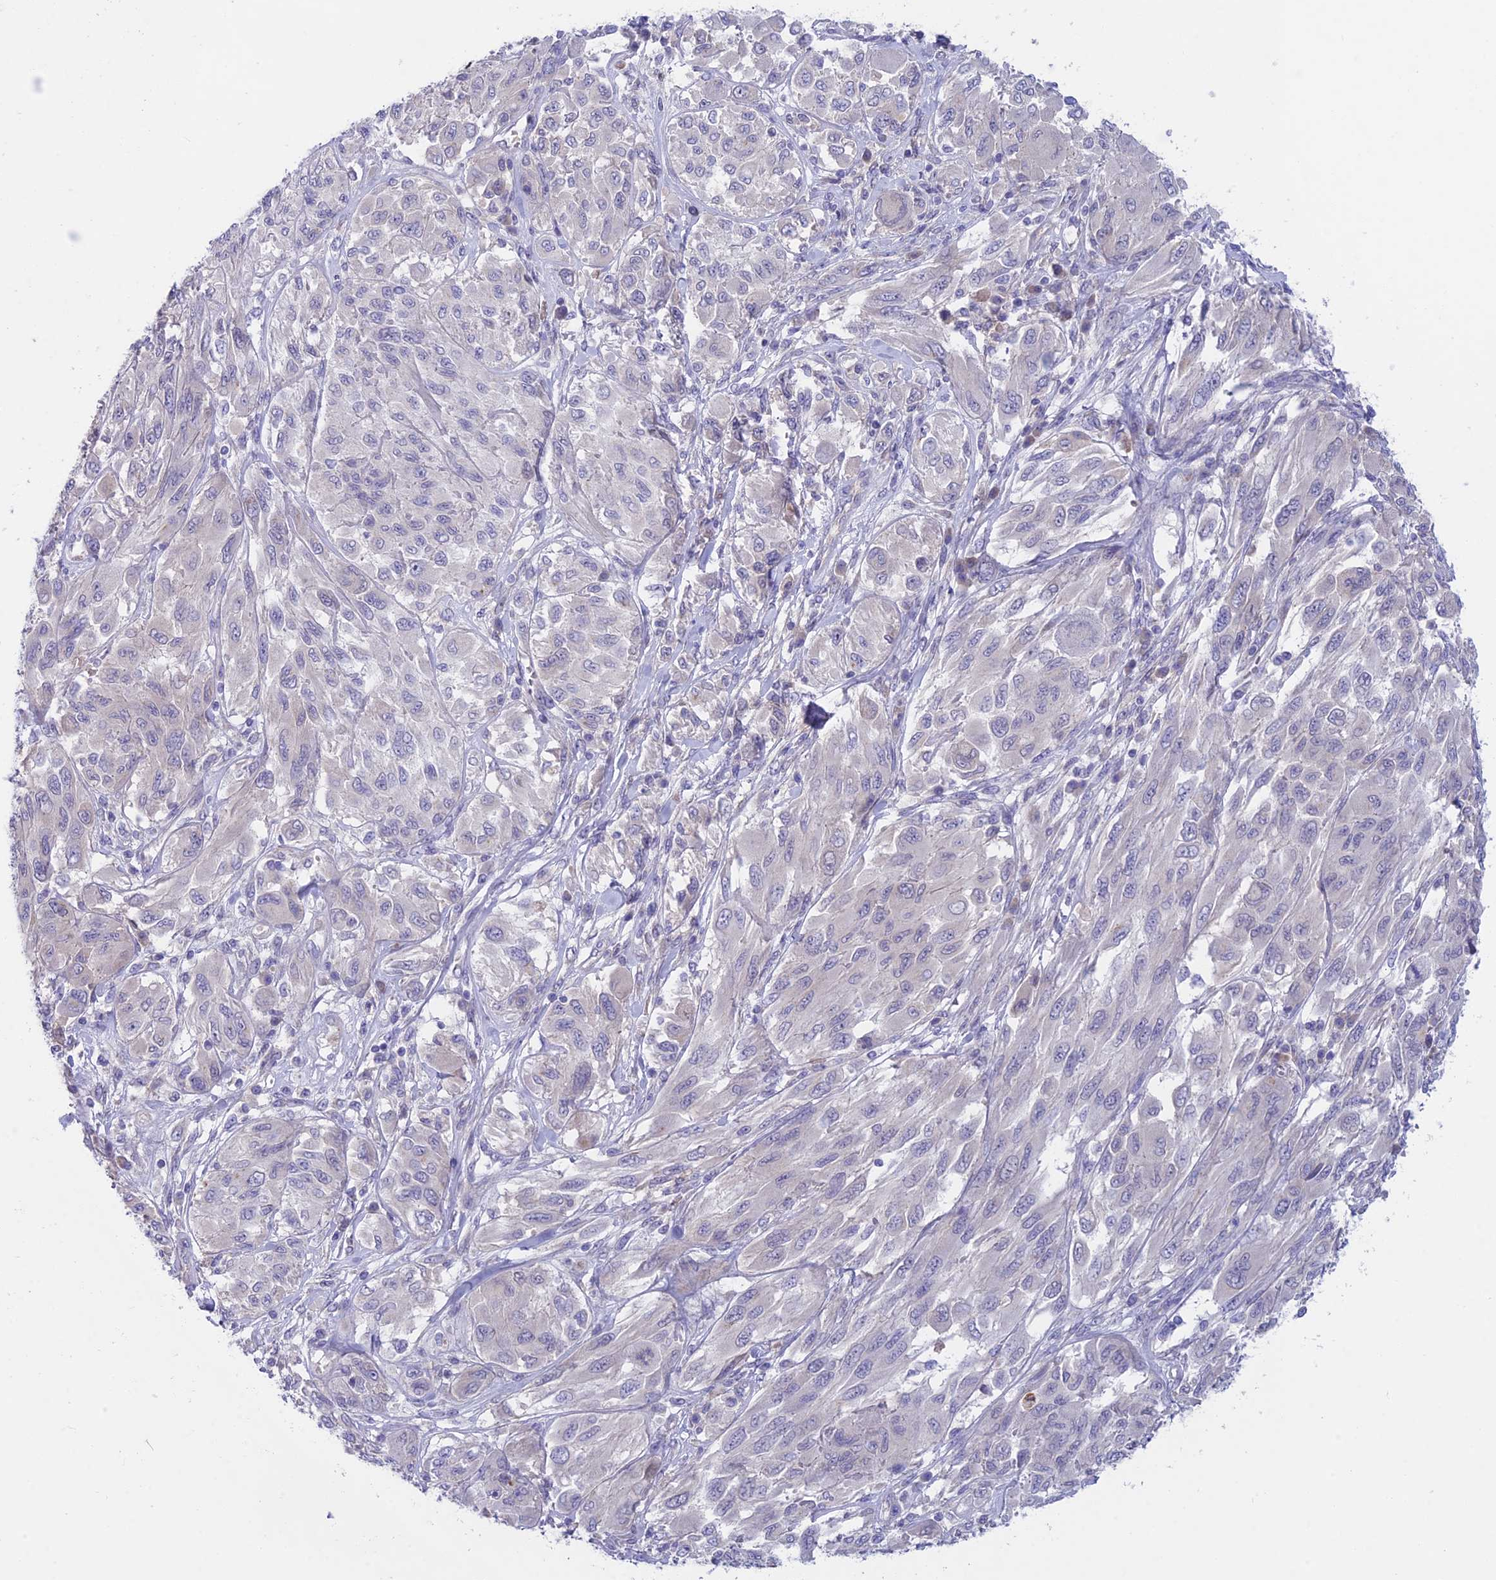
{"staining": {"intensity": "negative", "quantity": "none", "location": "none"}, "tissue": "melanoma", "cell_type": "Tumor cells", "image_type": "cancer", "snomed": [{"axis": "morphology", "description": "Malignant melanoma, NOS"}, {"axis": "topography", "description": "Skin"}], "caption": "The immunohistochemistry (IHC) image has no significant staining in tumor cells of malignant melanoma tissue.", "gene": "XPO7", "patient": {"sex": "female", "age": 91}}